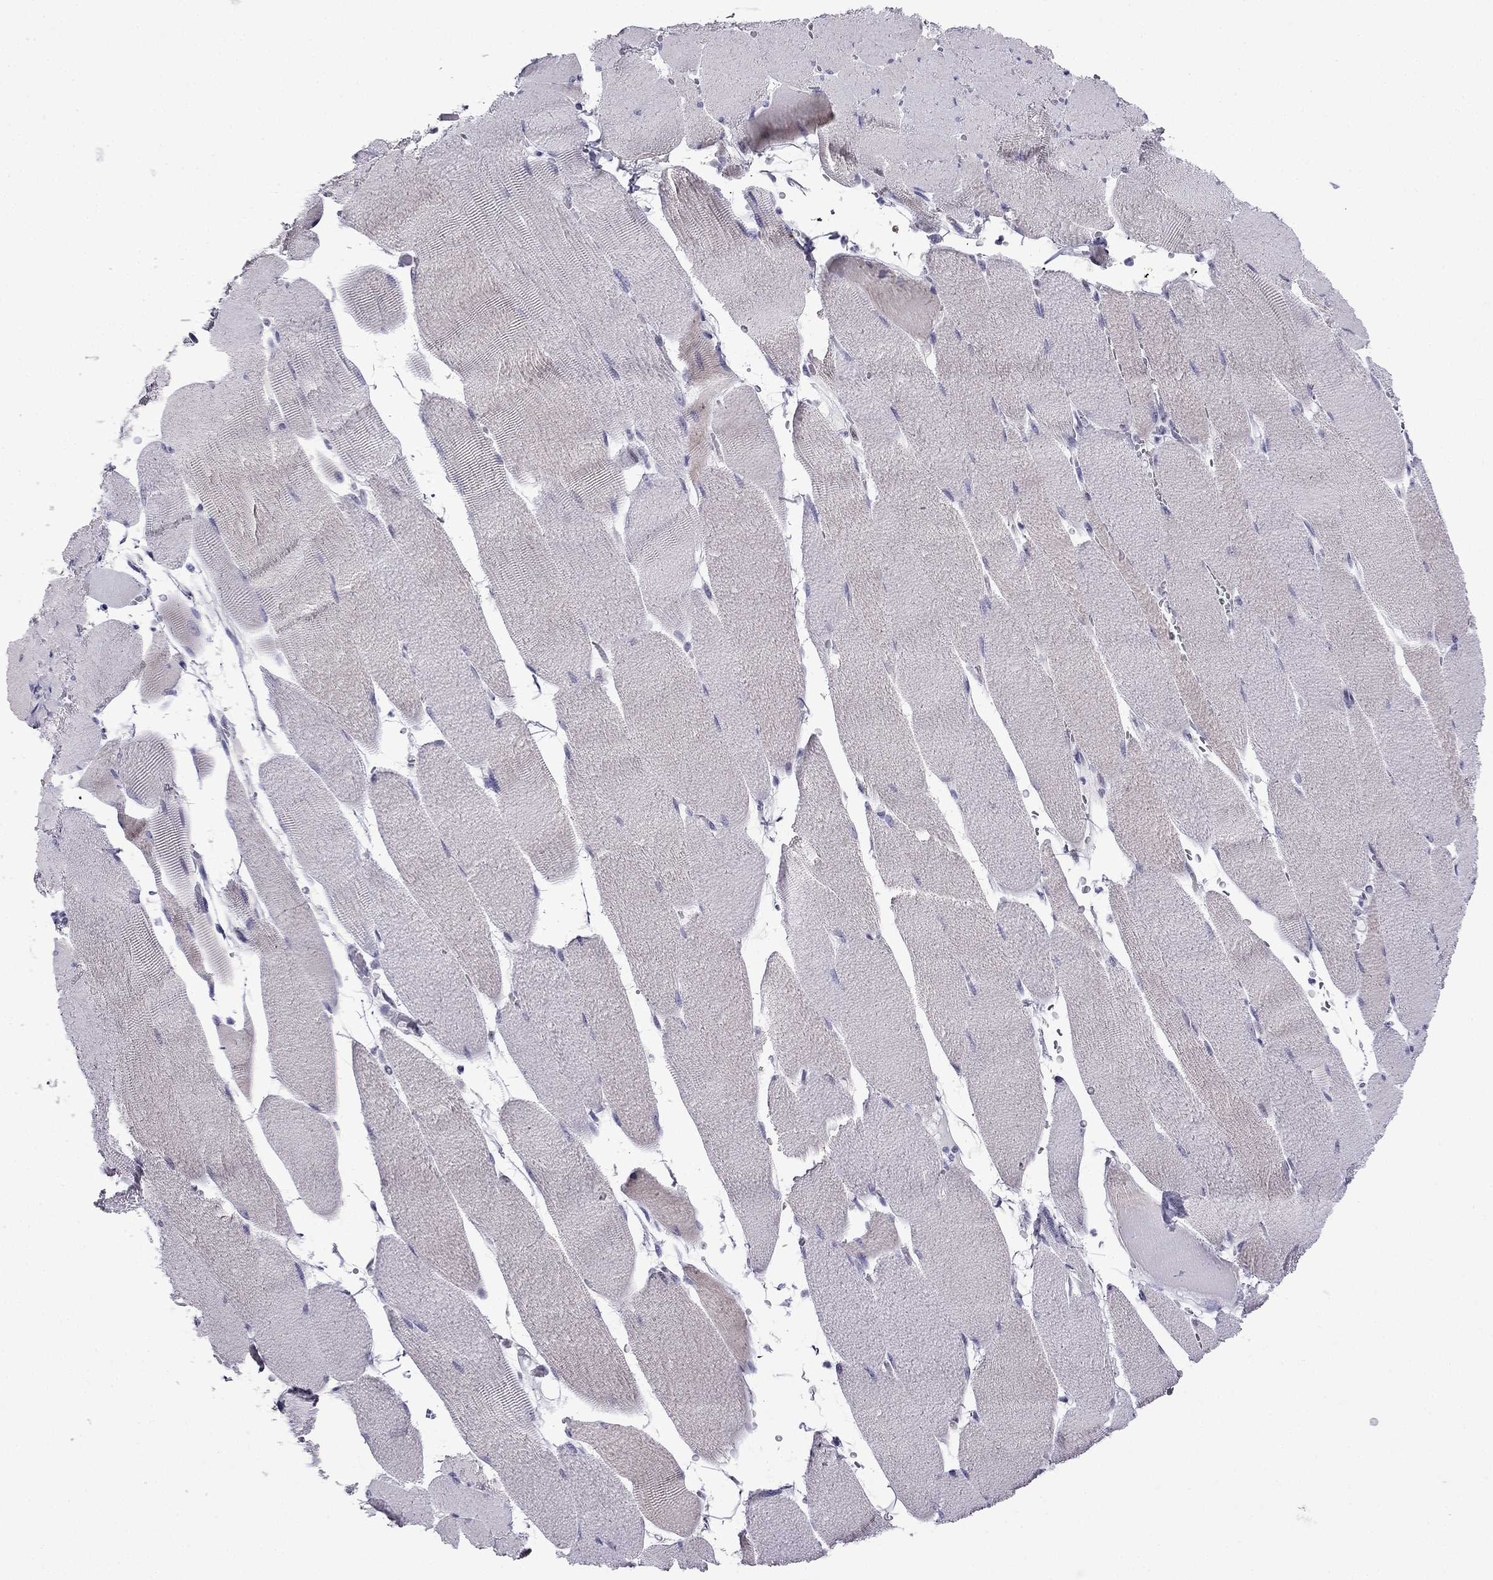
{"staining": {"intensity": "negative", "quantity": "none", "location": "none"}, "tissue": "skeletal muscle", "cell_type": "Myocytes", "image_type": "normal", "snomed": [{"axis": "morphology", "description": "Normal tissue, NOS"}, {"axis": "topography", "description": "Skeletal muscle"}], "caption": "Photomicrograph shows no protein expression in myocytes of benign skeletal muscle.", "gene": "POM121L12", "patient": {"sex": "male", "age": 56}}